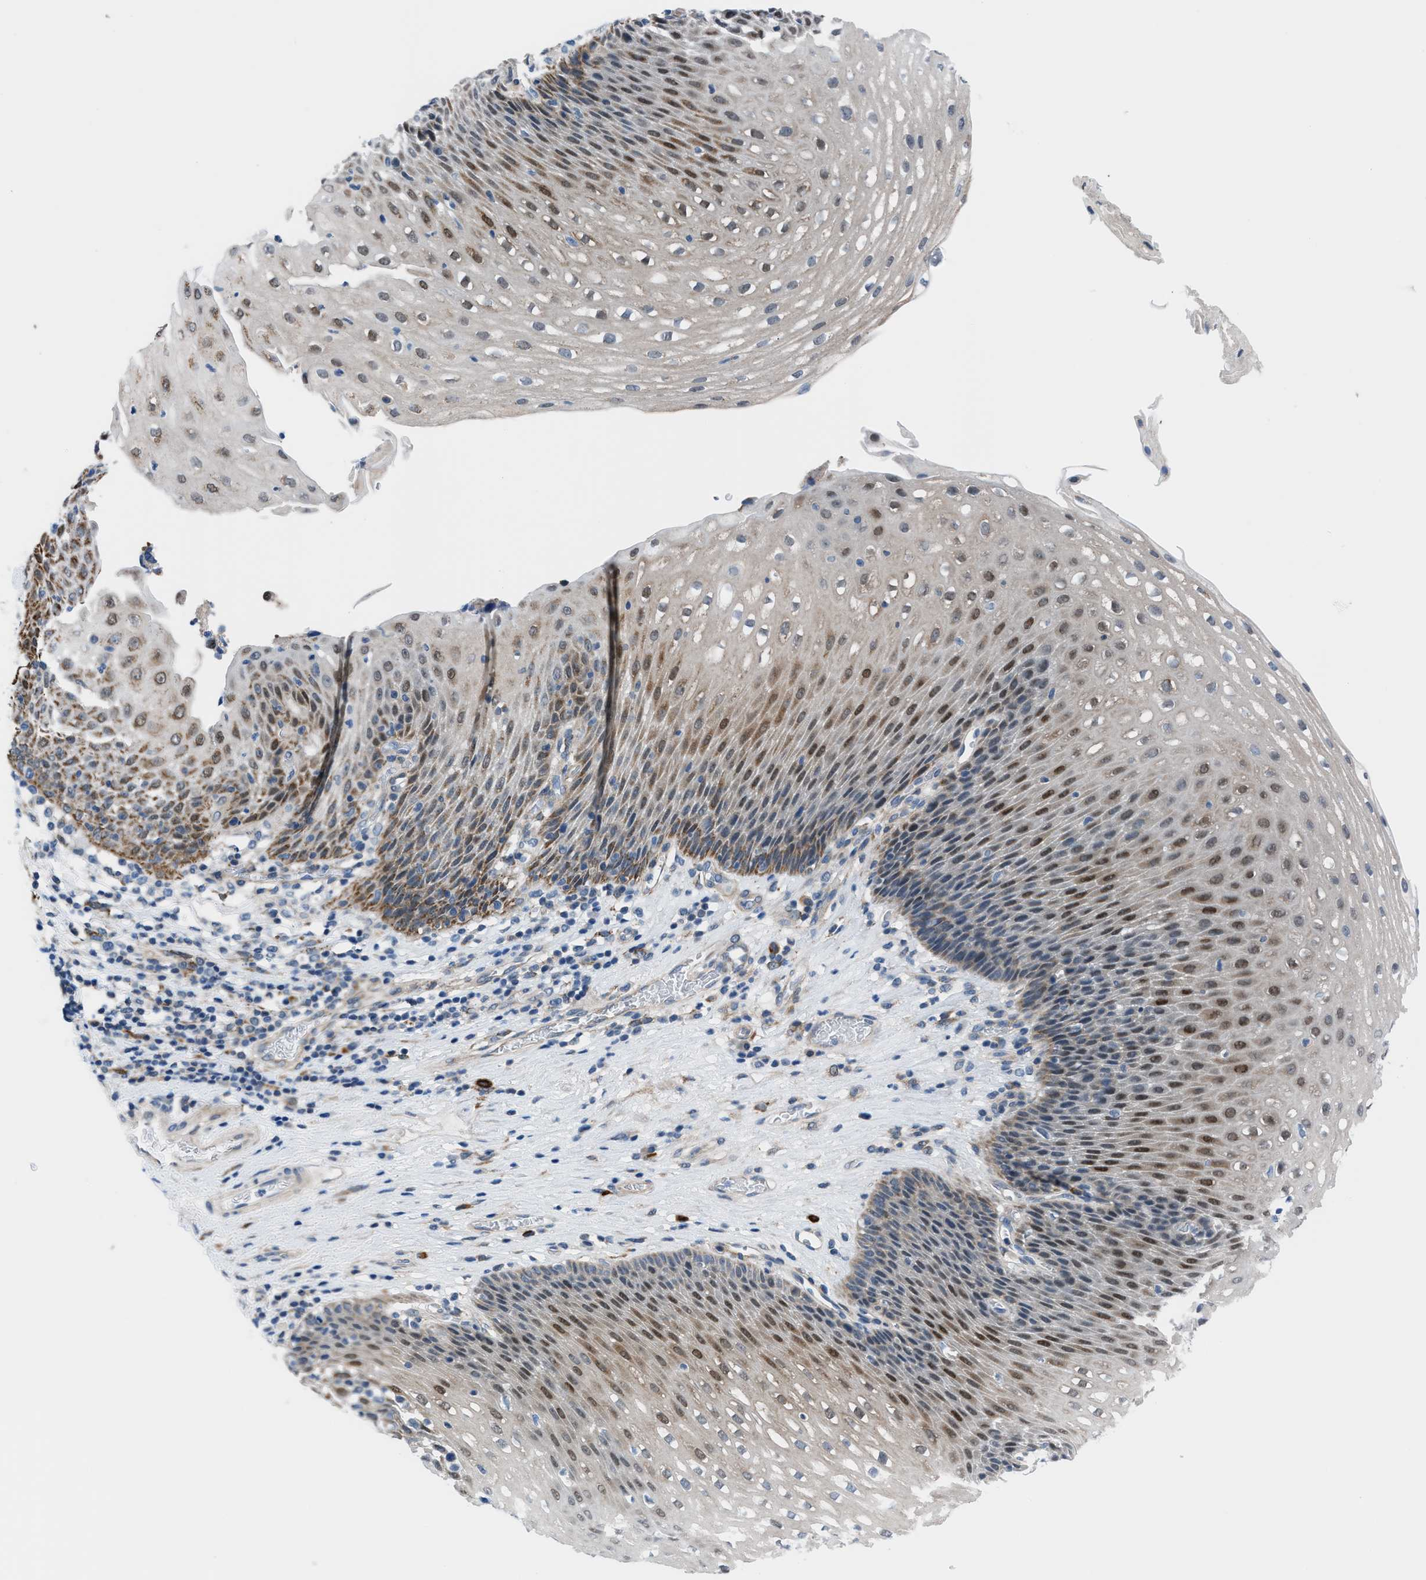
{"staining": {"intensity": "moderate", "quantity": "25%-75%", "location": "cytoplasmic/membranous,nuclear"}, "tissue": "esophagus", "cell_type": "Squamous epithelial cells", "image_type": "normal", "snomed": [{"axis": "morphology", "description": "Normal tissue, NOS"}, {"axis": "topography", "description": "Esophagus"}], "caption": "This histopathology image displays immunohistochemistry staining of normal esophagus, with medium moderate cytoplasmic/membranous,nuclear staining in approximately 25%-75% of squamous epithelial cells.", "gene": "TMEM45B", "patient": {"sex": "male", "age": 48}}